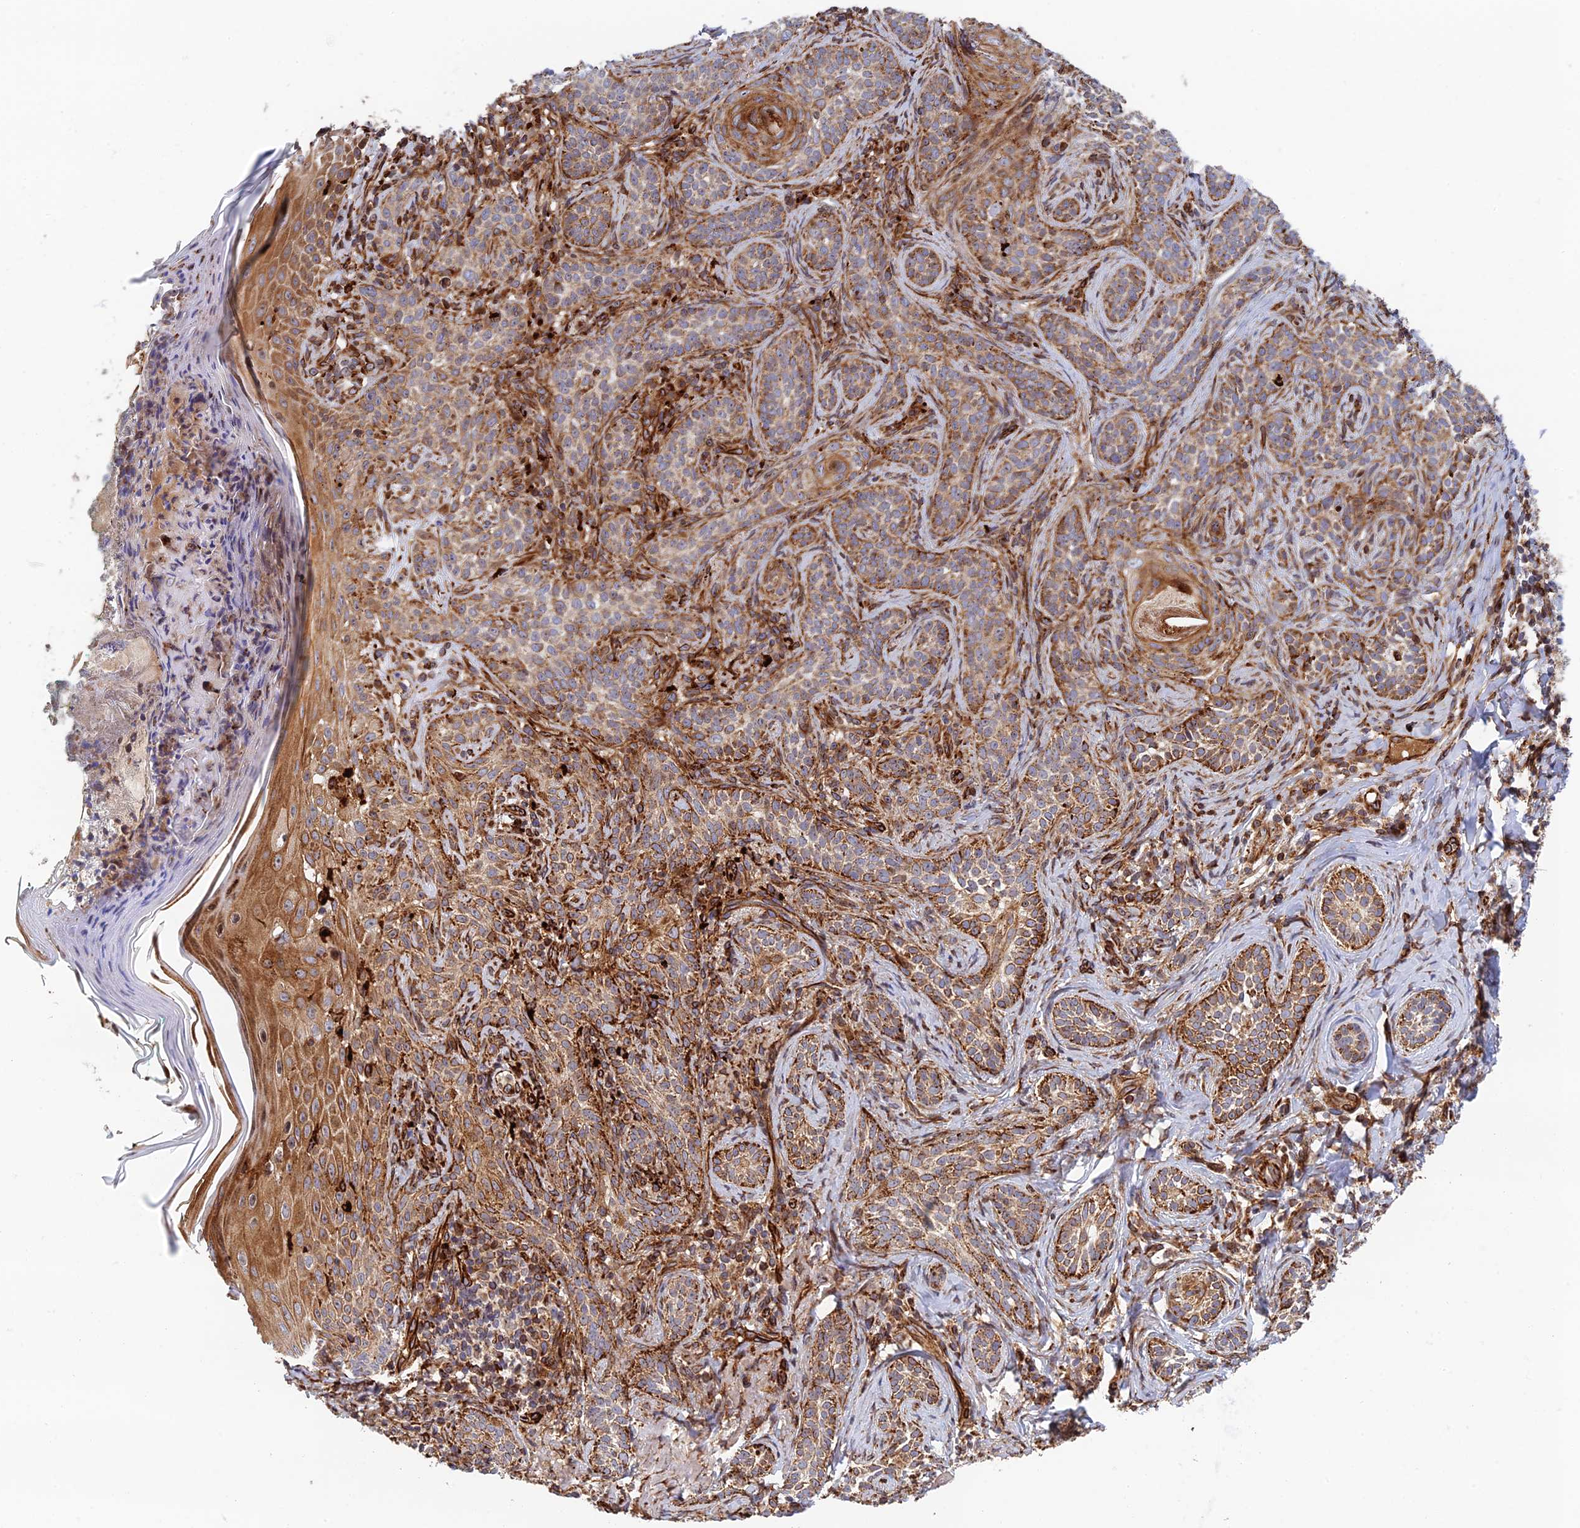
{"staining": {"intensity": "moderate", "quantity": ">75%", "location": "cytoplasmic/membranous"}, "tissue": "skin cancer", "cell_type": "Tumor cells", "image_type": "cancer", "snomed": [{"axis": "morphology", "description": "Basal cell carcinoma"}, {"axis": "topography", "description": "Skin"}], "caption": "Protein staining demonstrates moderate cytoplasmic/membranous staining in about >75% of tumor cells in skin cancer. (IHC, brightfield microscopy, high magnification).", "gene": "PPP2R3C", "patient": {"sex": "male", "age": 71}}